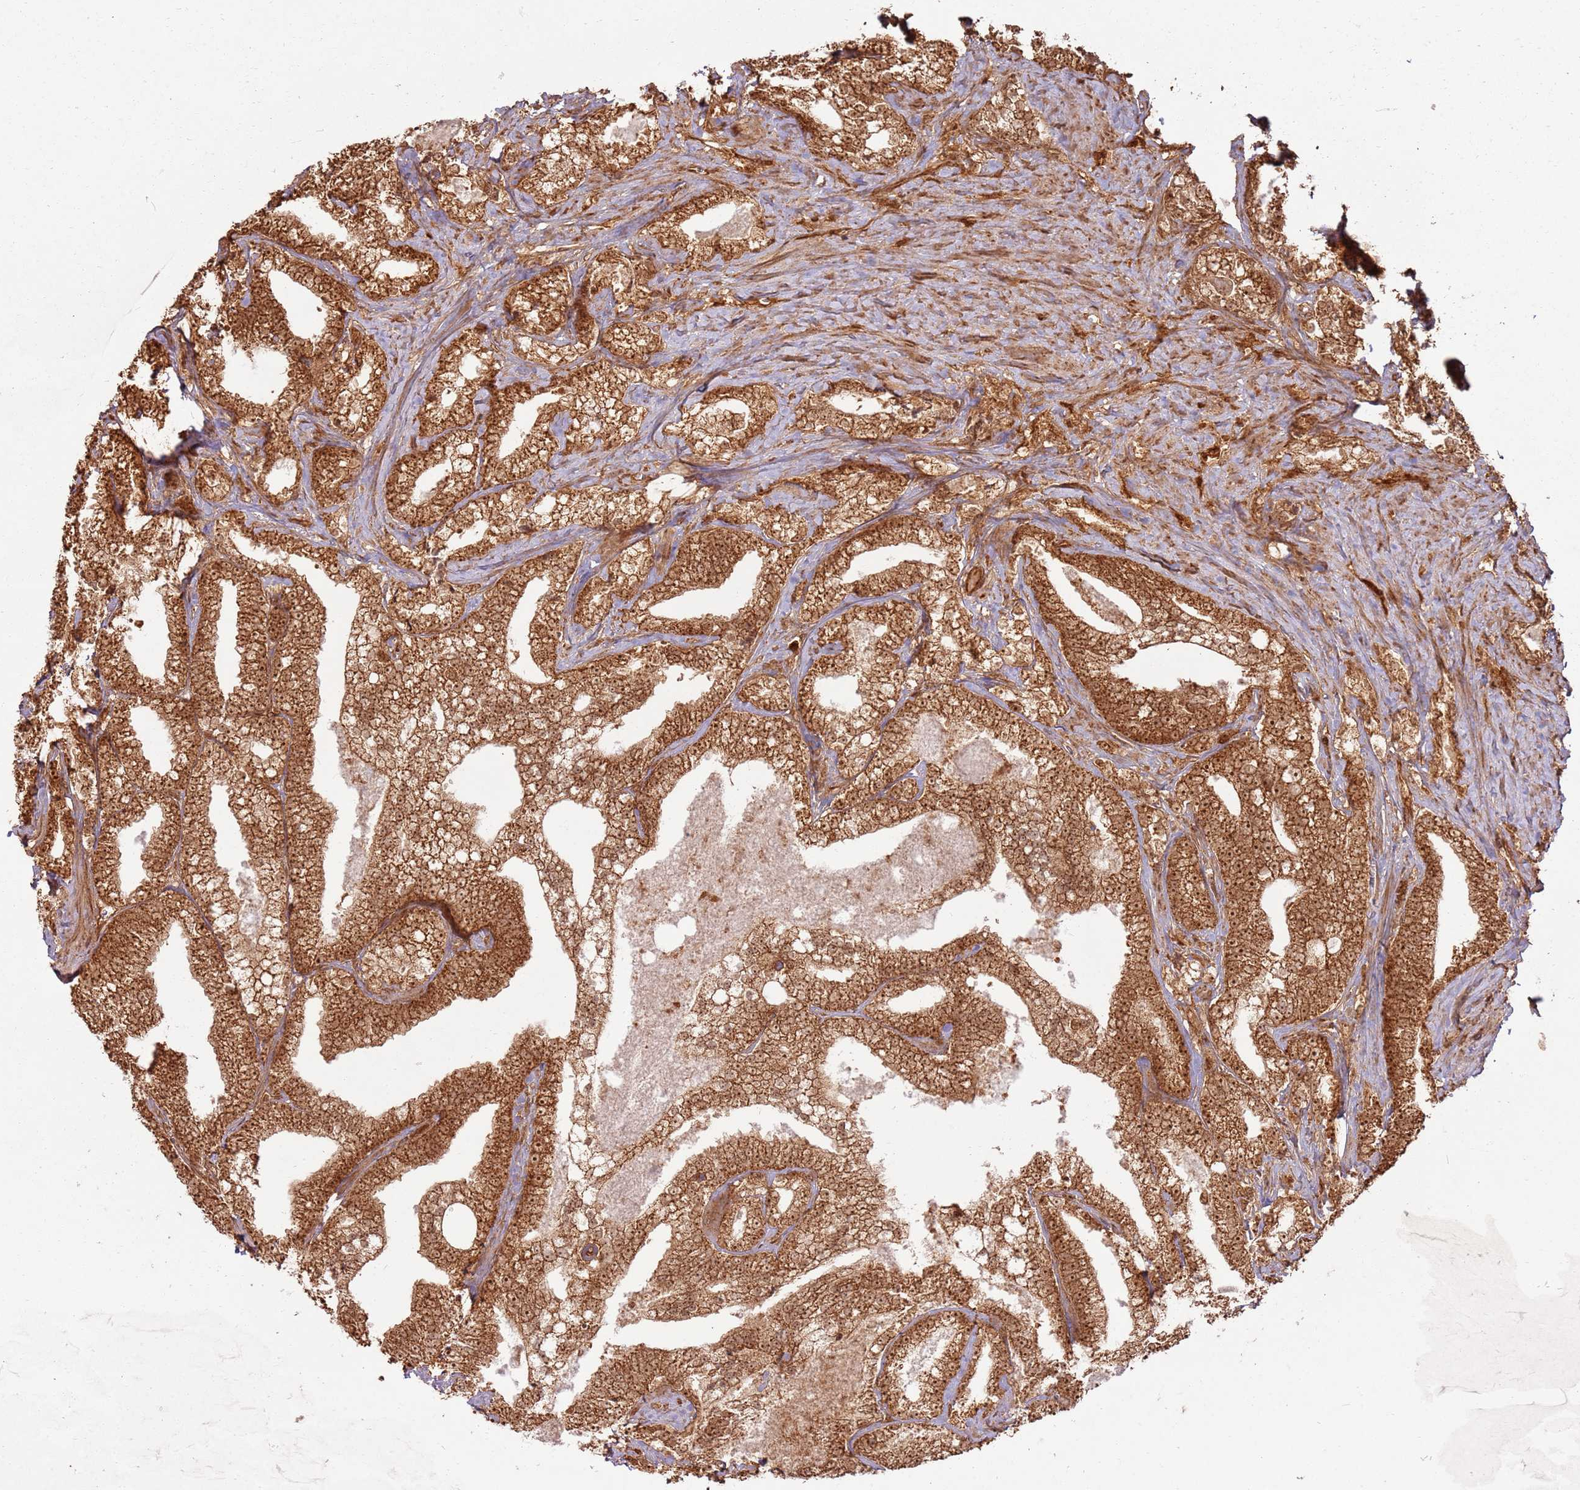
{"staining": {"intensity": "strong", "quantity": ">75%", "location": "cytoplasmic/membranous,nuclear"}, "tissue": "prostate cancer", "cell_type": "Tumor cells", "image_type": "cancer", "snomed": [{"axis": "morphology", "description": "Adenocarcinoma, High grade"}, {"axis": "topography", "description": "Prostate and seminal vesicle, NOS"}], "caption": "This image reveals adenocarcinoma (high-grade) (prostate) stained with immunohistochemistry (IHC) to label a protein in brown. The cytoplasmic/membranous and nuclear of tumor cells show strong positivity for the protein. Nuclei are counter-stained blue.", "gene": "TBC1D13", "patient": {"sex": "male", "age": 67}}